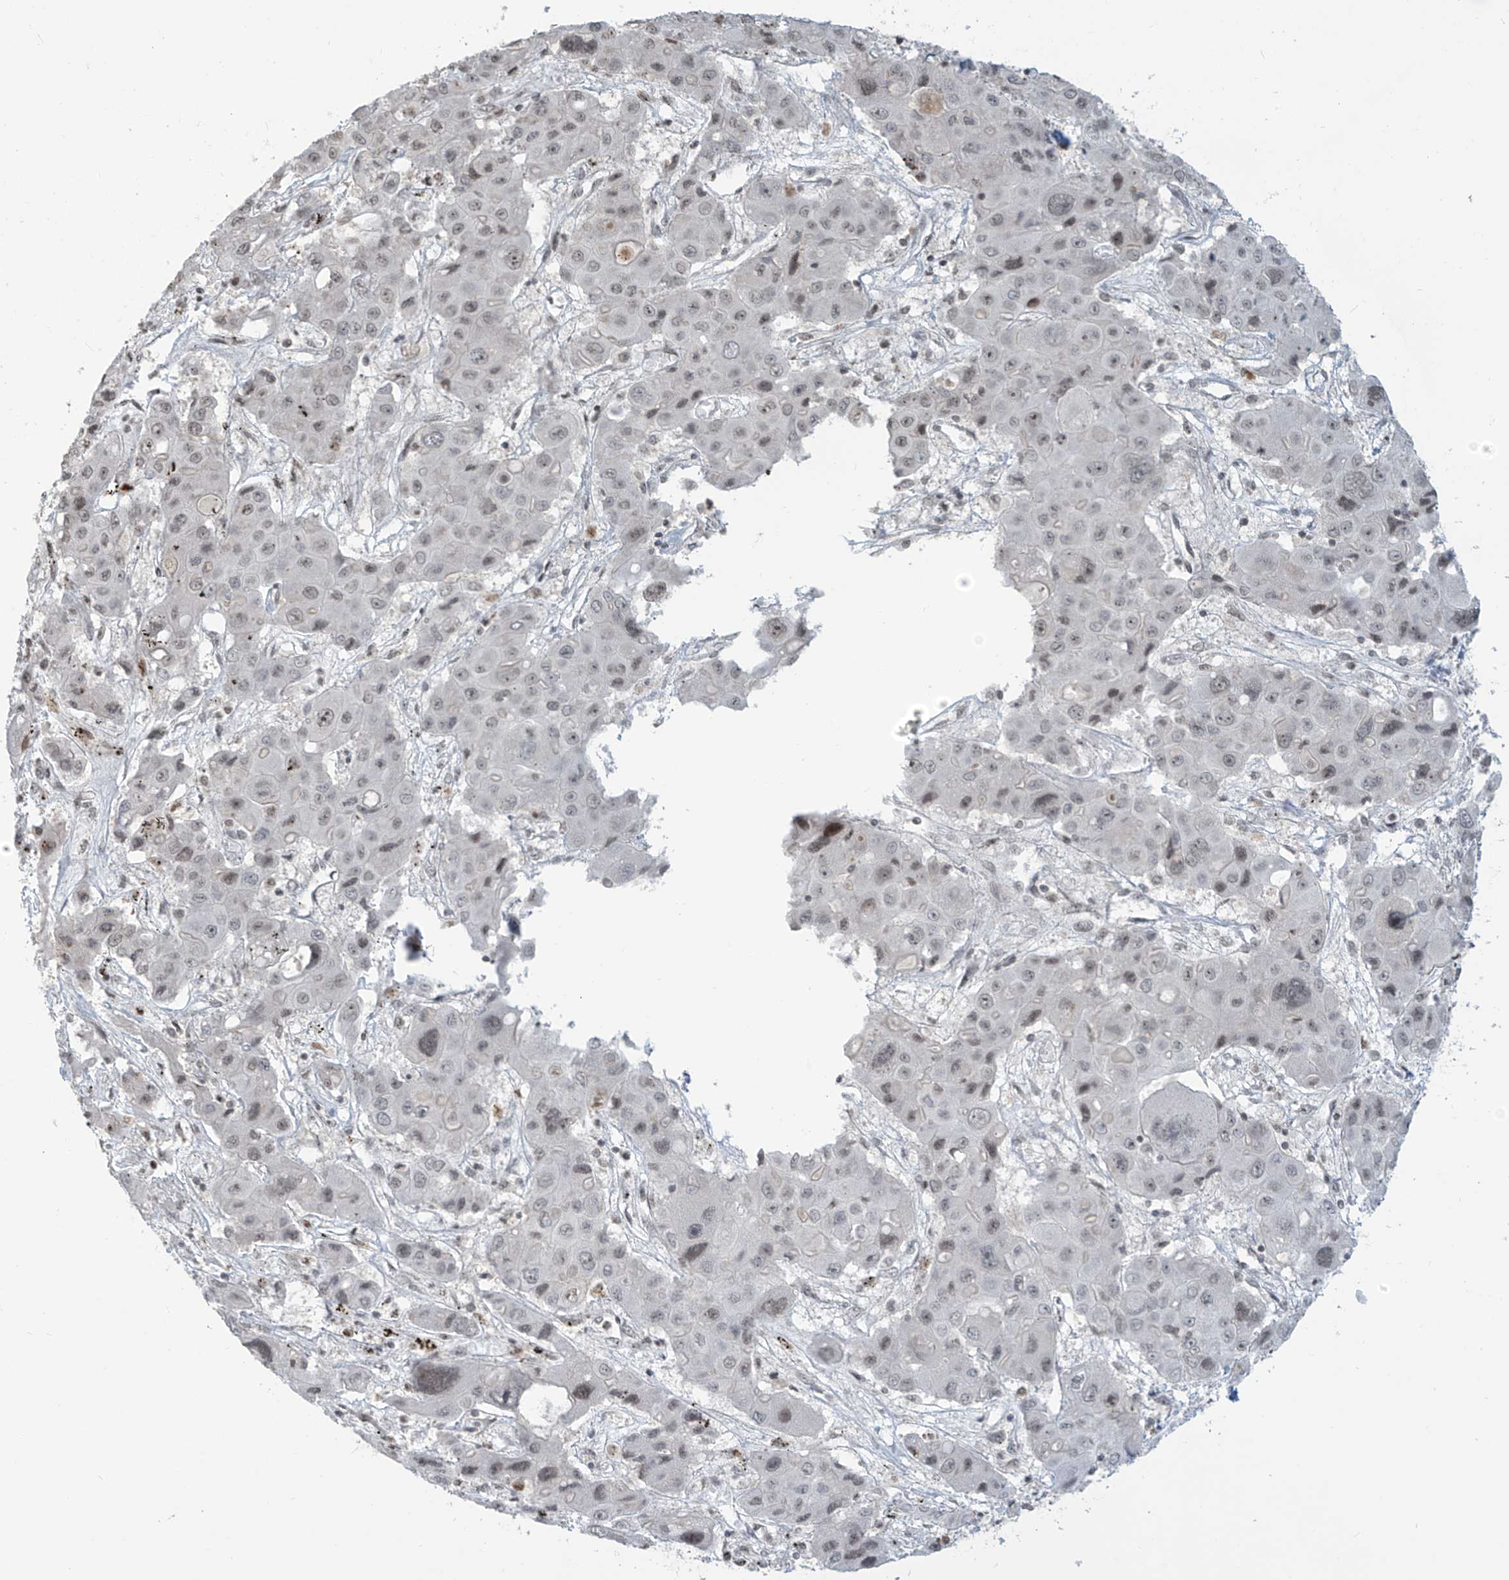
{"staining": {"intensity": "weak", "quantity": "25%-75%", "location": "nuclear"}, "tissue": "liver cancer", "cell_type": "Tumor cells", "image_type": "cancer", "snomed": [{"axis": "morphology", "description": "Cholangiocarcinoma"}, {"axis": "topography", "description": "Liver"}], "caption": "Protein expression by immunohistochemistry (IHC) shows weak nuclear expression in approximately 25%-75% of tumor cells in liver cholangiocarcinoma.", "gene": "METAP1D", "patient": {"sex": "male", "age": 67}}